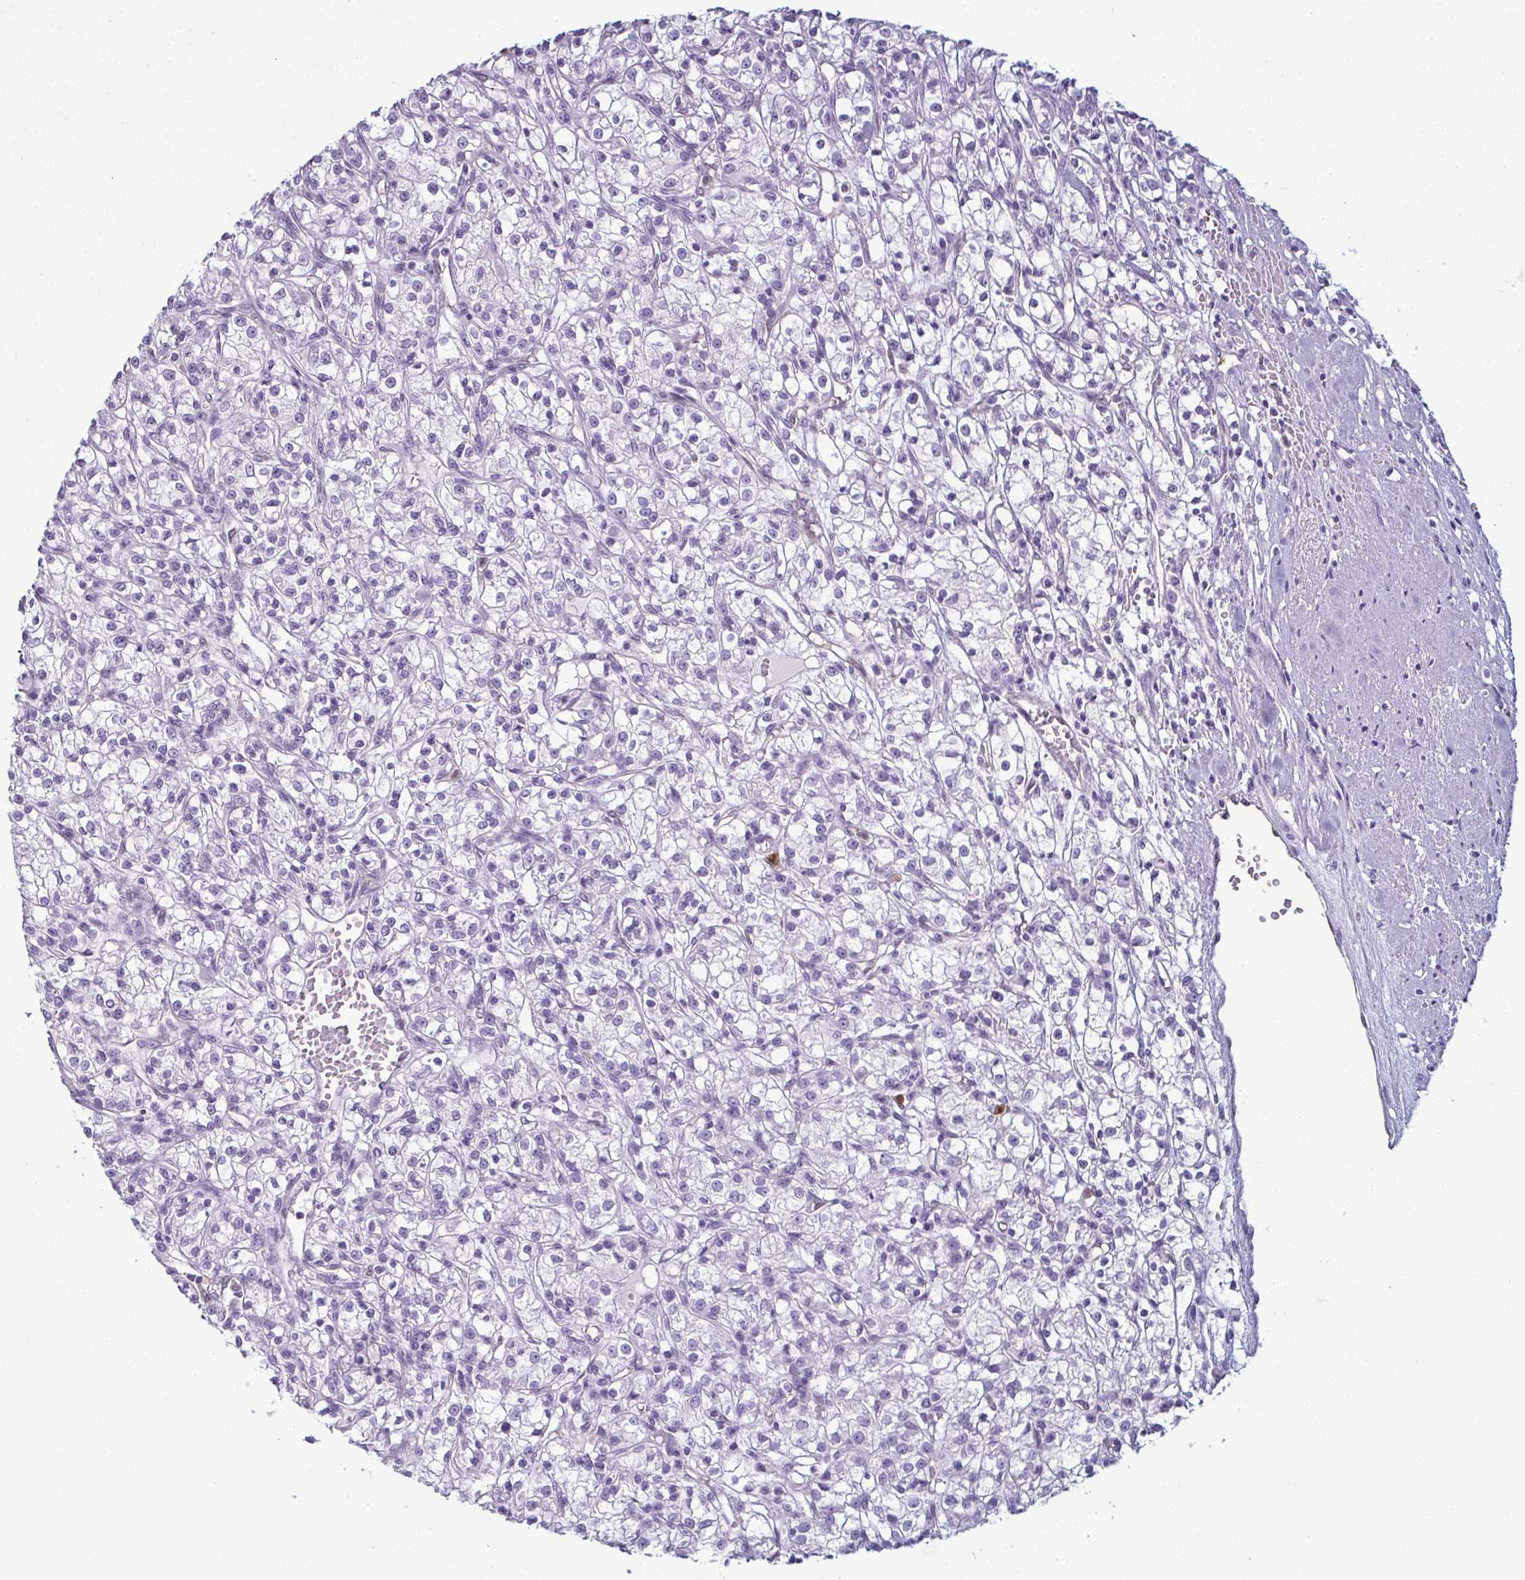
{"staining": {"intensity": "negative", "quantity": "none", "location": "none"}, "tissue": "renal cancer", "cell_type": "Tumor cells", "image_type": "cancer", "snomed": [{"axis": "morphology", "description": "Adenocarcinoma, NOS"}, {"axis": "topography", "description": "Kidney"}], "caption": "A high-resolution image shows immunohistochemistry (IHC) staining of renal adenocarcinoma, which reveals no significant staining in tumor cells.", "gene": "CDA", "patient": {"sex": "female", "age": 59}}